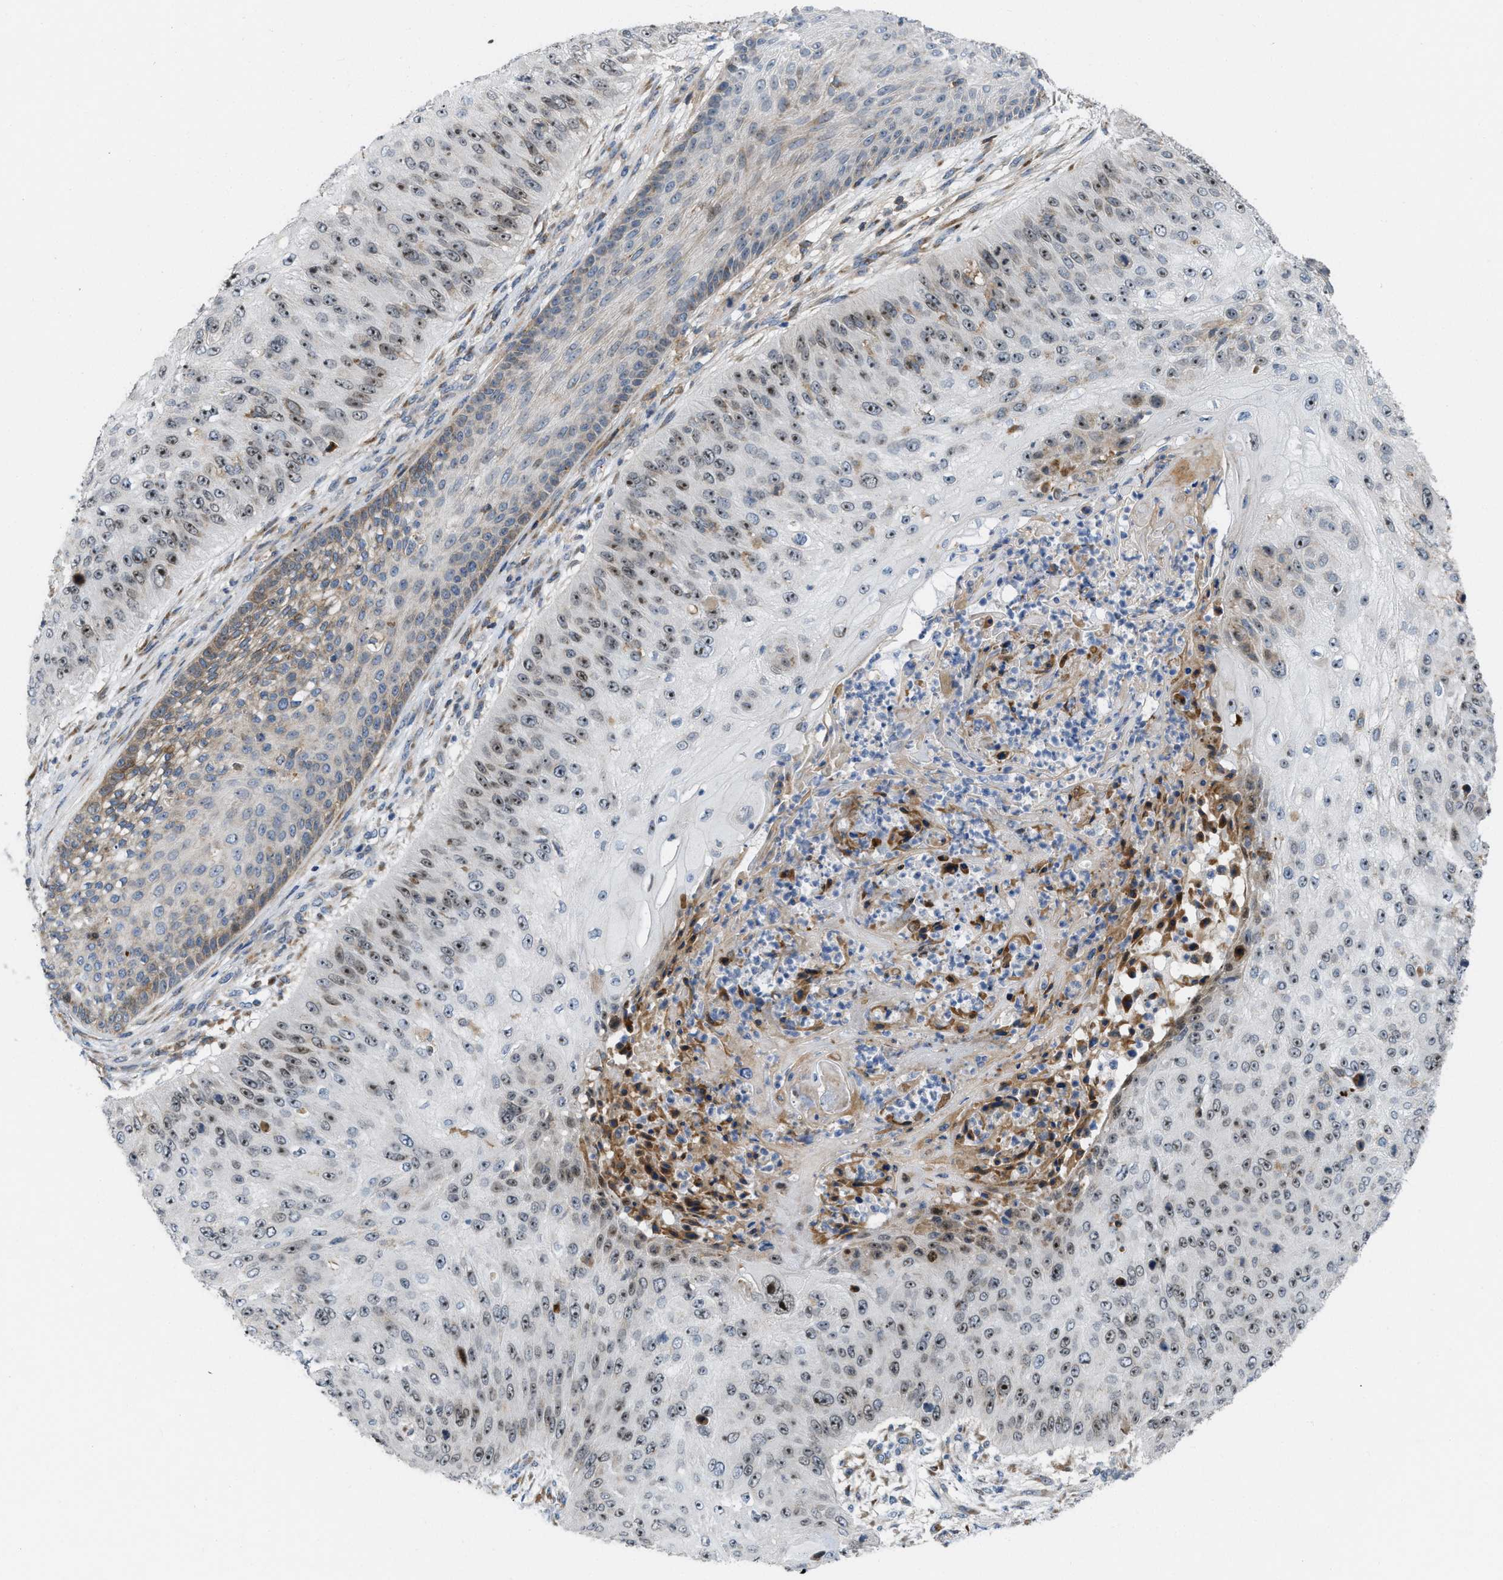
{"staining": {"intensity": "moderate", "quantity": ">75%", "location": "nuclear"}, "tissue": "skin cancer", "cell_type": "Tumor cells", "image_type": "cancer", "snomed": [{"axis": "morphology", "description": "Squamous cell carcinoma, NOS"}, {"axis": "topography", "description": "Skin"}], "caption": "A high-resolution histopathology image shows IHC staining of skin squamous cell carcinoma, which reveals moderate nuclear expression in about >75% of tumor cells. The protein of interest is shown in brown color, while the nuclei are stained blue.", "gene": "DIPK1A", "patient": {"sex": "female", "age": 80}}